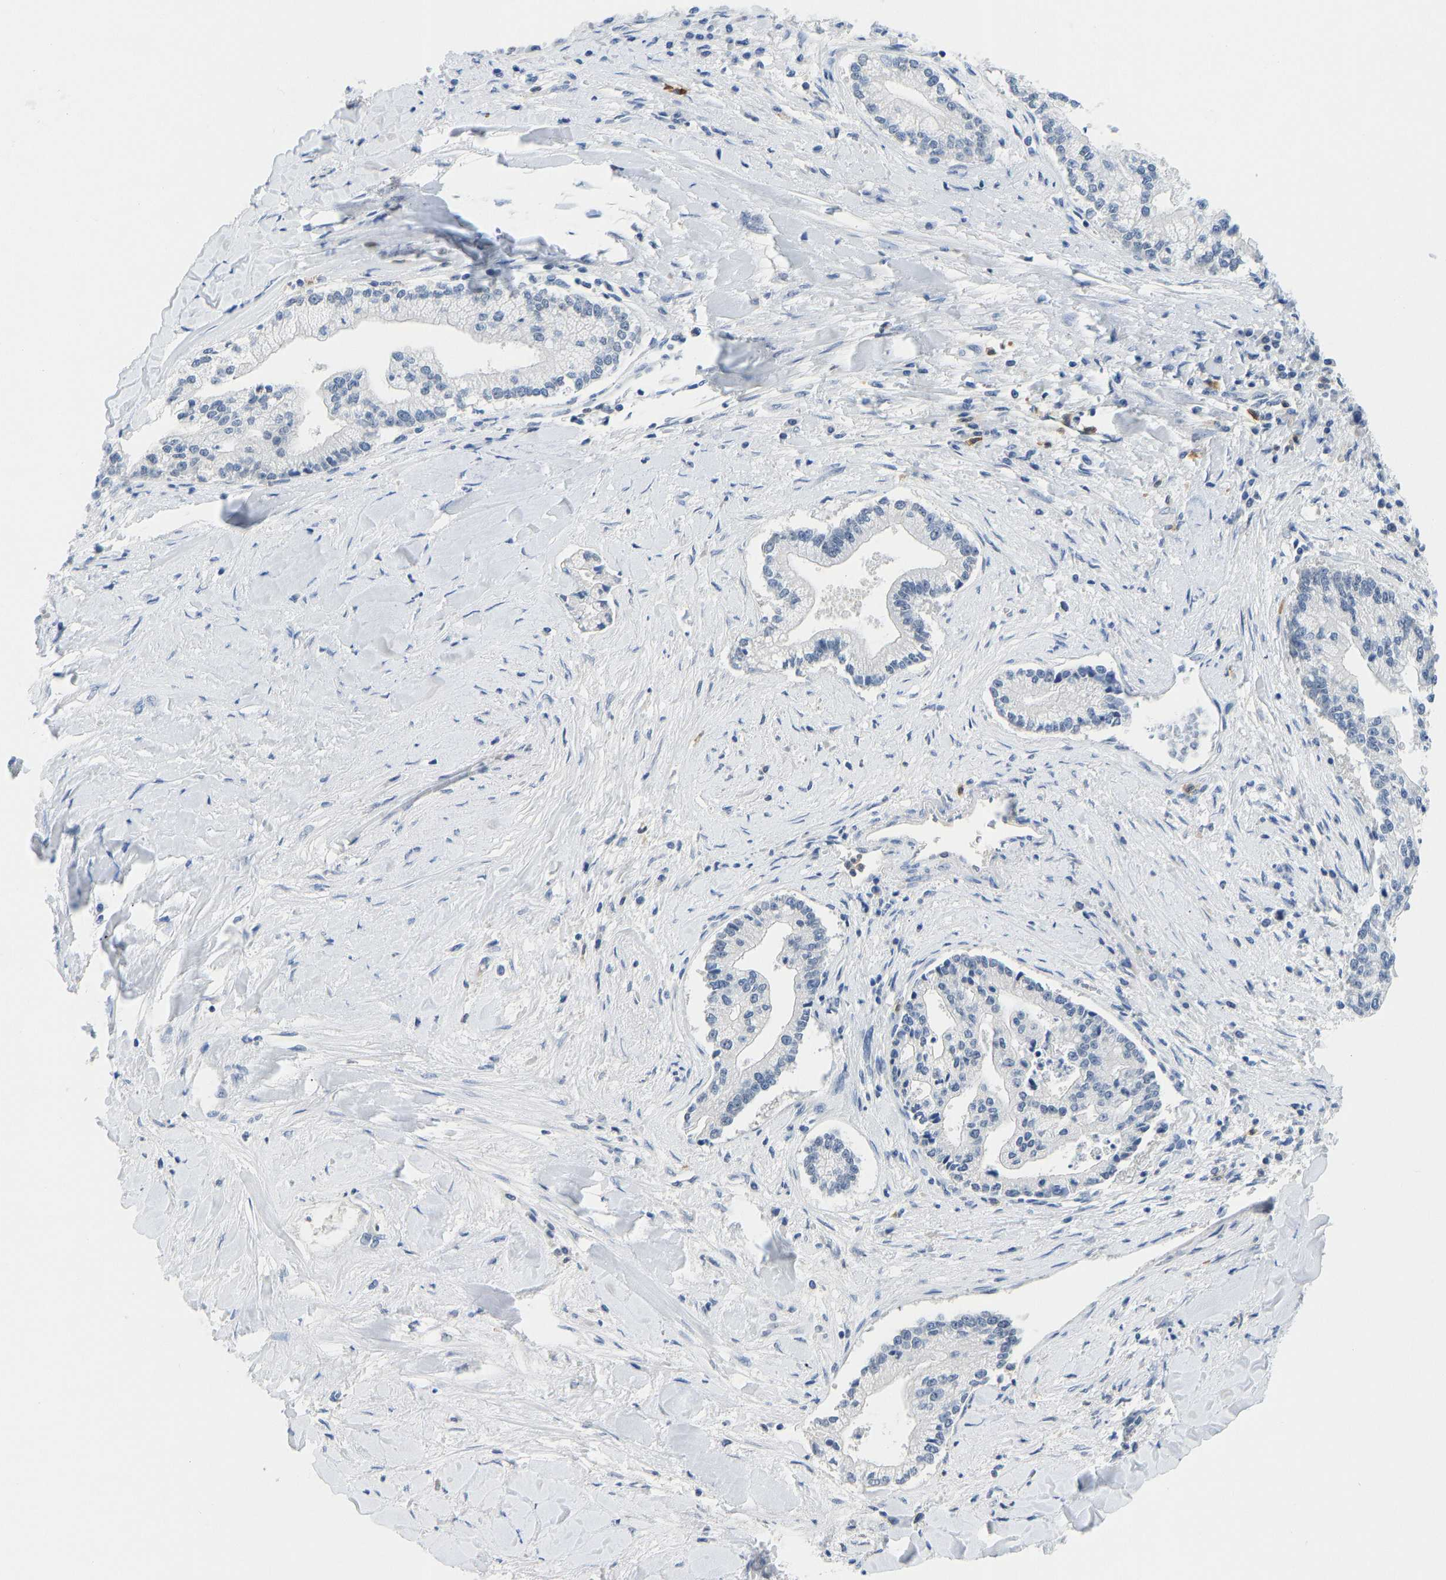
{"staining": {"intensity": "negative", "quantity": "none", "location": "none"}, "tissue": "liver cancer", "cell_type": "Tumor cells", "image_type": "cancer", "snomed": [{"axis": "morphology", "description": "Cholangiocarcinoma"}, {"axis": "topography", "description": "Liver"}], "caption": "Immunohistochemistry image of cholangiocarcinoma (liver) stained for a protein (brown), which reveals no staining in tumor cells.", "gene": "TXNDC2", "patient": {"sex": "male", "age": 50}}